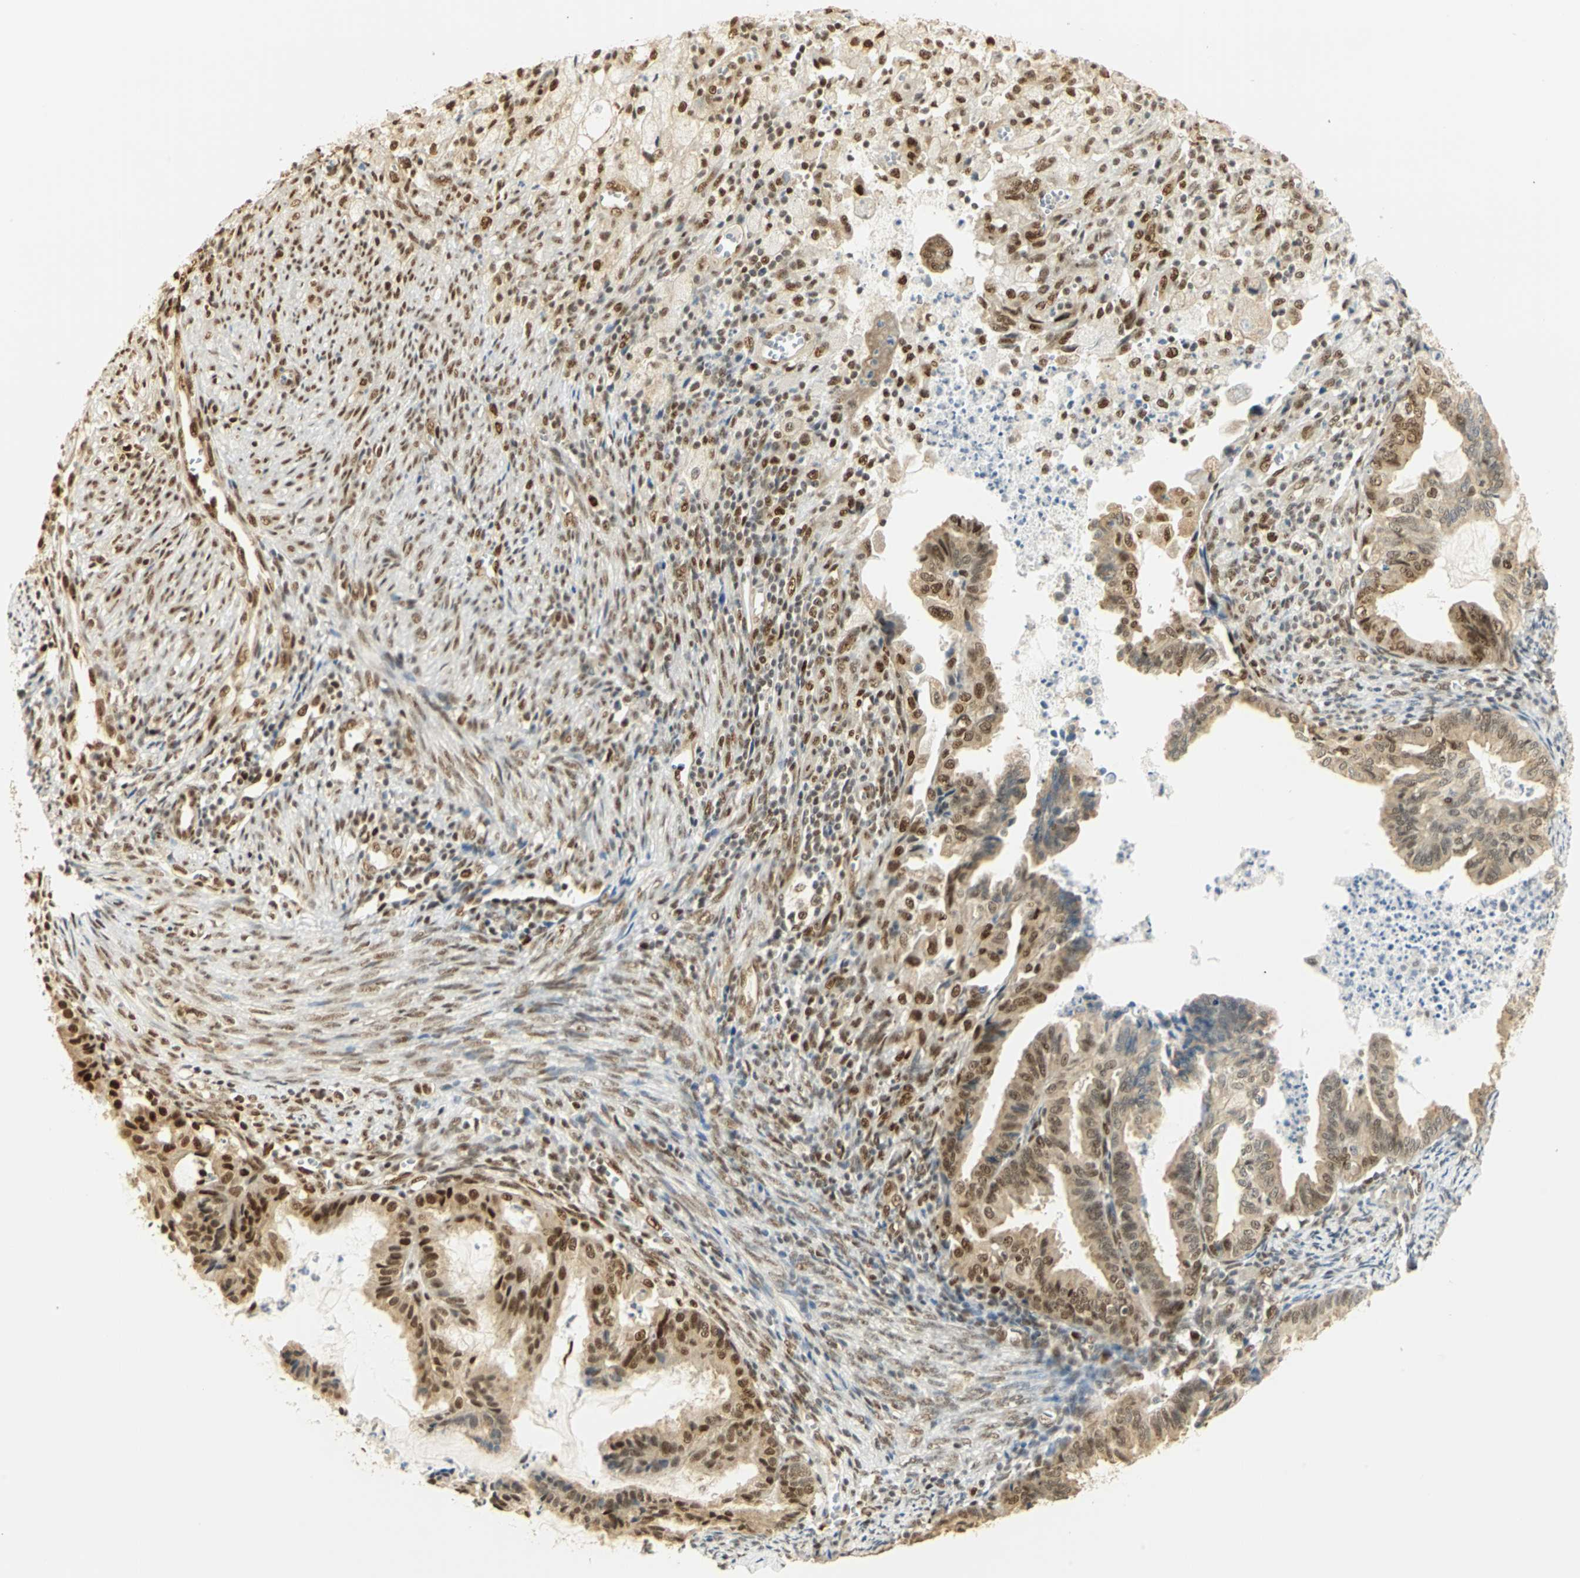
{"staining": {"intensity": "moderate", "quantity": ">75%", "location": "cytoplasmic/membranous,nuclear"}, "tissue": "cervical cancer", "cell_type": "Tumor cells", "image_type": "cancer", "snomed": [{"axis": "morphology", "description": "Normal tissue, NOS"}, {"axis": "morphology", "description": "Adenocarcinoma, NOS"}, {"axis": "topography", "description": "Cervix"}, {"axis": "topography", "description": "Endometrium"}], "caption": "Protein expression analysis of human cervical cancer (adenocarcinoma) reveals moderate cytoplasmic/membranous and nuclear positivity in approximately >75% of tumor cells.", "gene": "DDX5", "patient": {"sex": "female", "age": 86}}